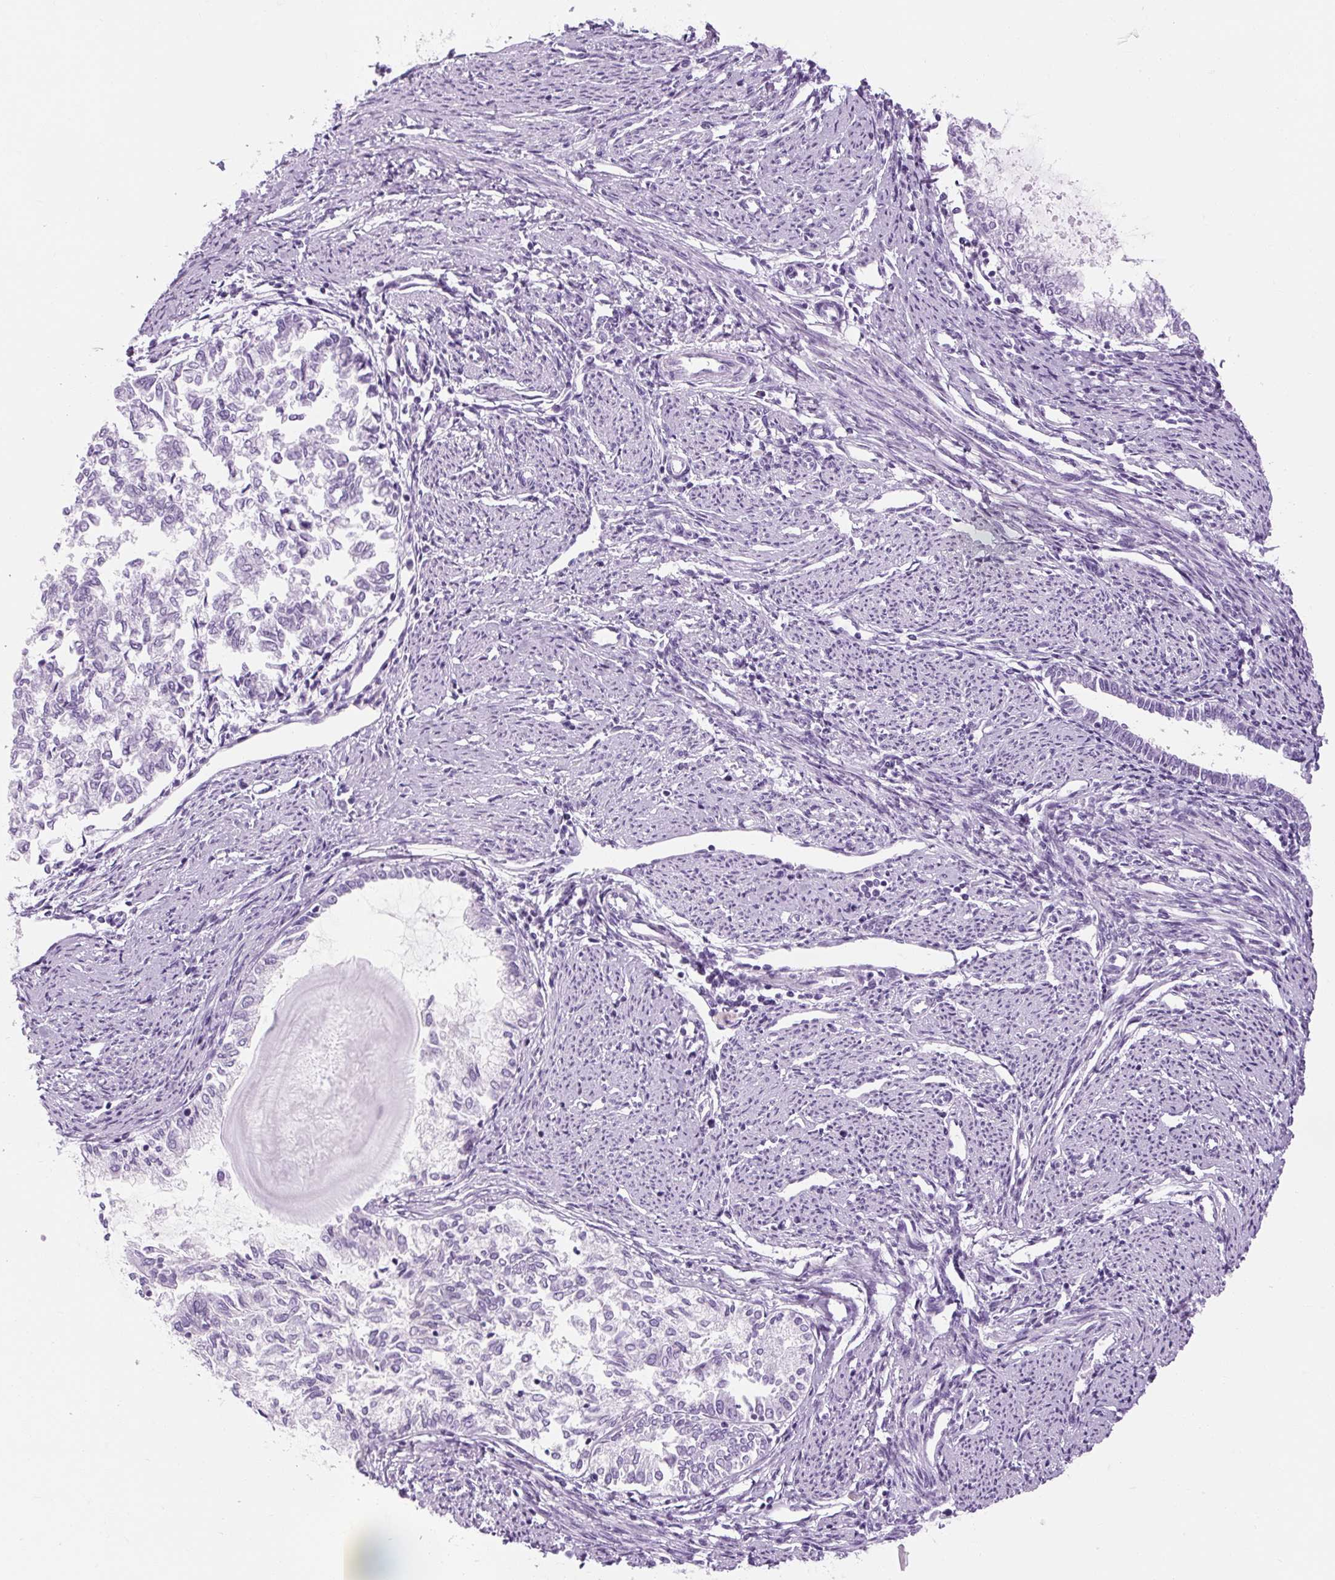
{"staining": {"intensity": "negative", "quantity": "none", "location": "none"}, "tissue": "endometrial cancer", "cell_type": "Tumor cells", "image_type": "cancer", "snomed": [{"axis": "morphology", "description": "Adenocarcinoma, NOS"}, {"axis": "topography", "description": "Endometrium"}], "caption": "DAB immunohistochemical staining of human adenocarcinoma (endometrial) demonstrates no significant expression in tumor cells. (DAB (3,3'-diaminobenzidine) IHC, high magnification).", "gene": "TIGD2", "patient": {"sex": "female", "age": 79}}